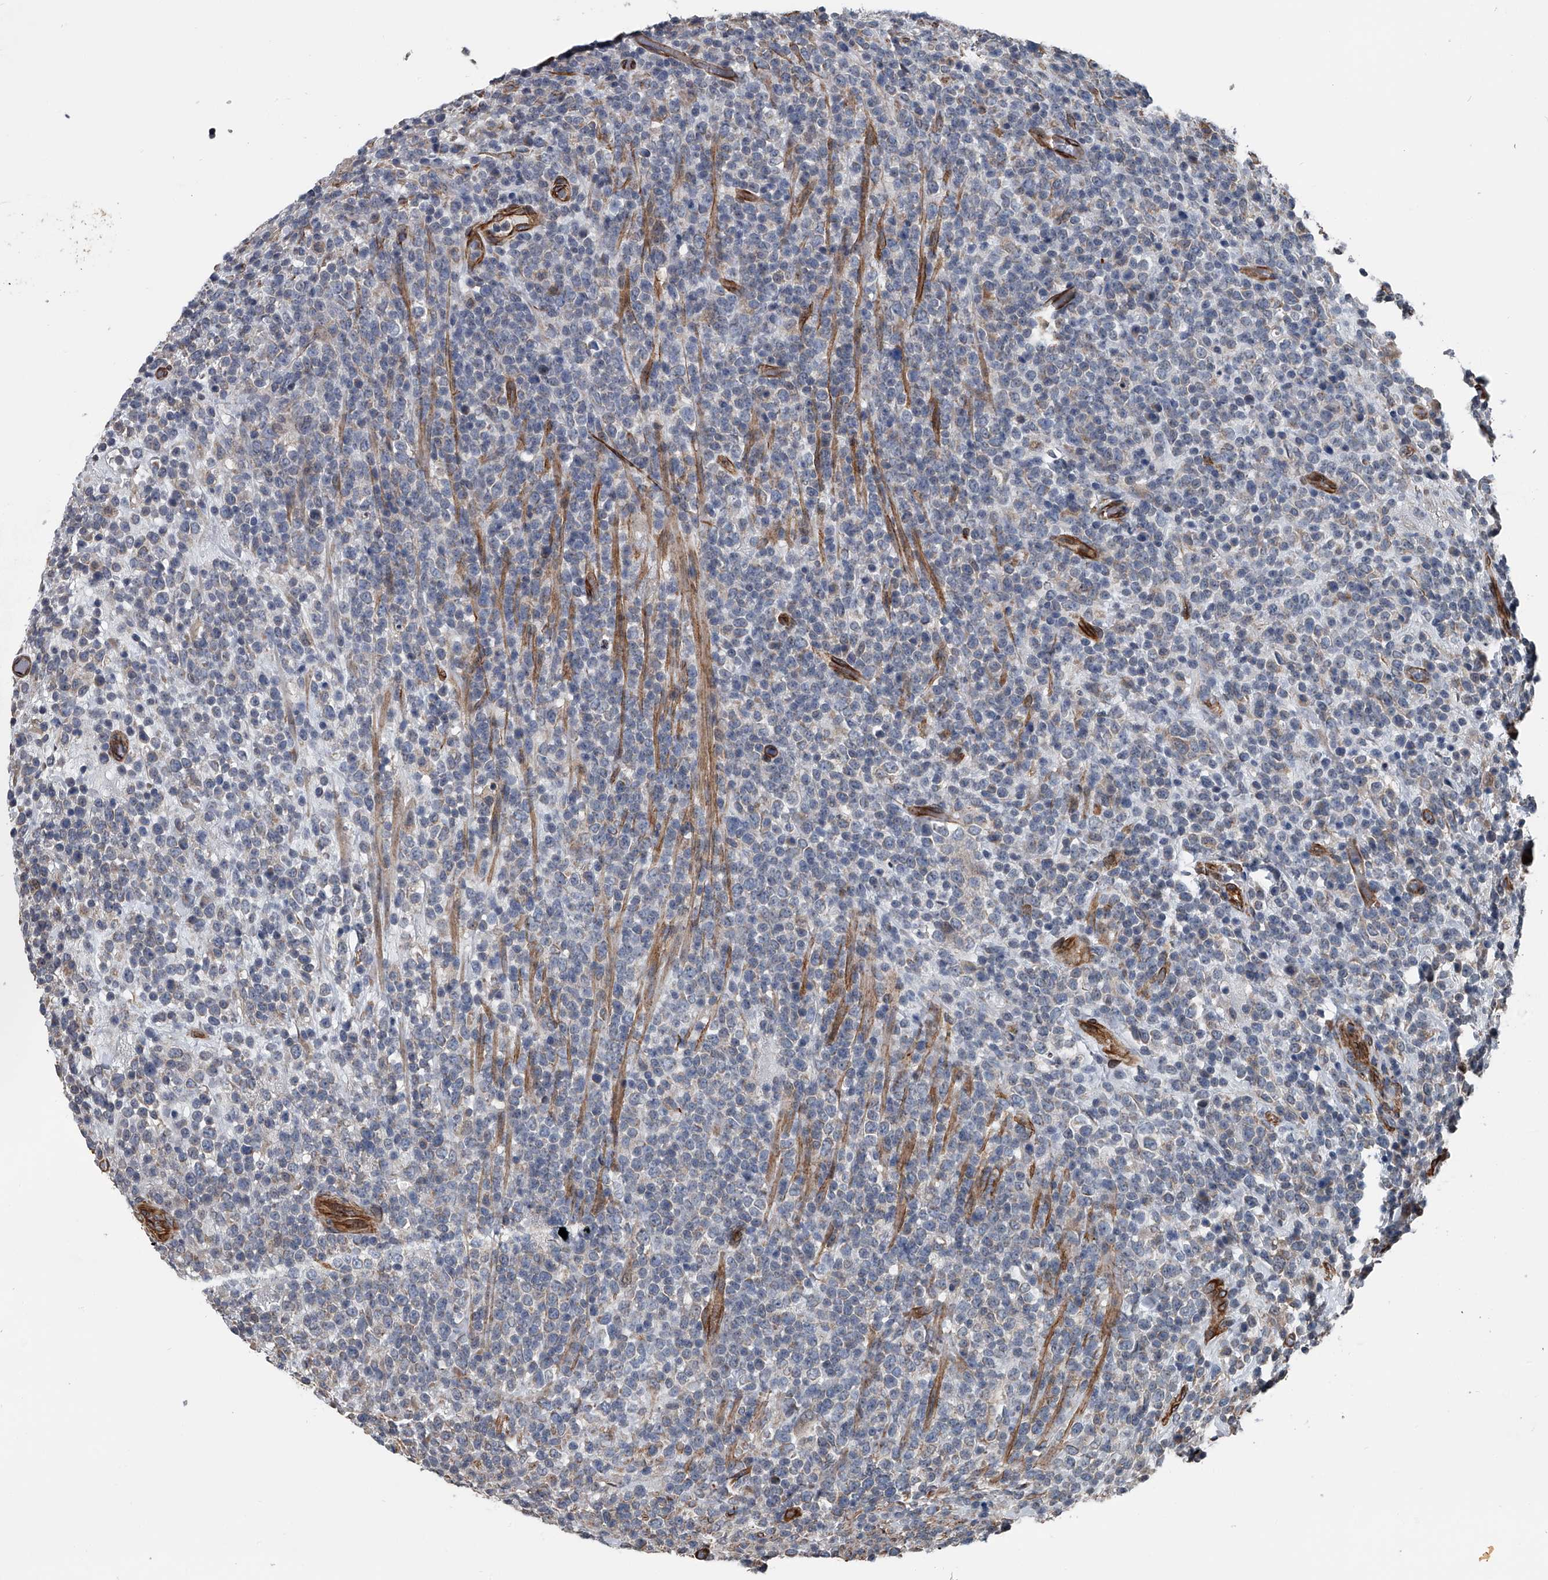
{"staining": {"intensity": "negative", "quantity": "none", "location": "none"}, "tissue": "lymphoma", "cell_type": "Tumor cells", "image_type": "cancer", "snomed": [{"axis": "morphology", "description": "Malignant lymphoma, non-Hodgkin's type, High grade"}, {"axis": "topography", "description": "Colon"}], "caption": "Immunohistochemistry (IHC) image of lymphoma stained for a protein (brown), which reveals no staining in tumor cells.", "gene": "LDLRAD2", "patient": {"sex": "female", "age": 53}}